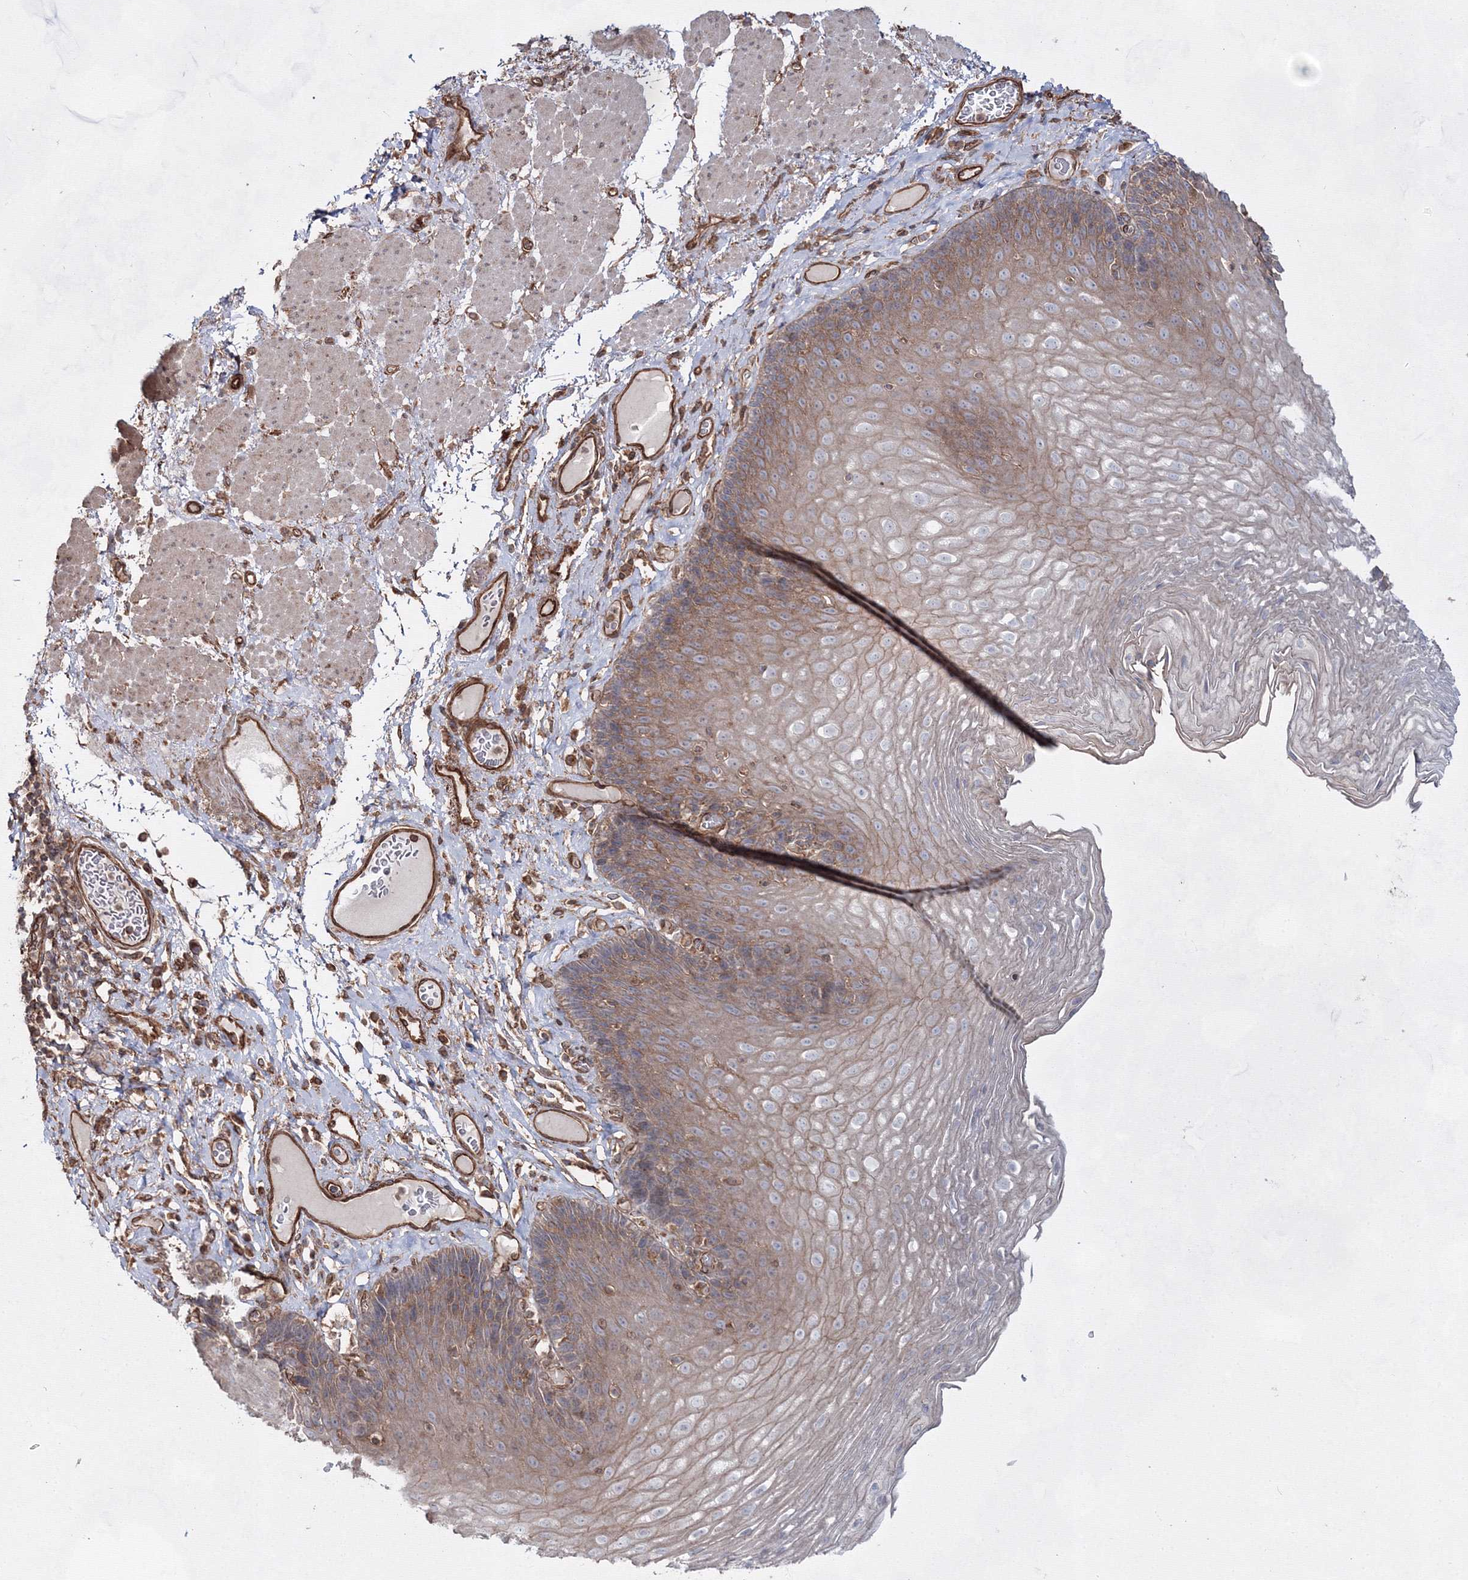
{"staining": {"intensity": "weak", "quantity": "25%-75%", "location": "cytoplasmic/membranous"}, "tissue": "esophagus", "cell_type": "Squamous epithelial cells", "image_type": "normal", "snomed": [{"axis": "morphology", "description": "Normal tissue, NOS"}, {"axis": "topography", "description": "Esophagus"}], "caption": "About 25%-75% of squamous epithelial cells in benign esophagus exhibit weak cytoplasmic/membranous protein expression as visualized by brown immunohistochemical staining.", "gene": "EXOC6", "patient": {"sex": "female", "age": 66}}